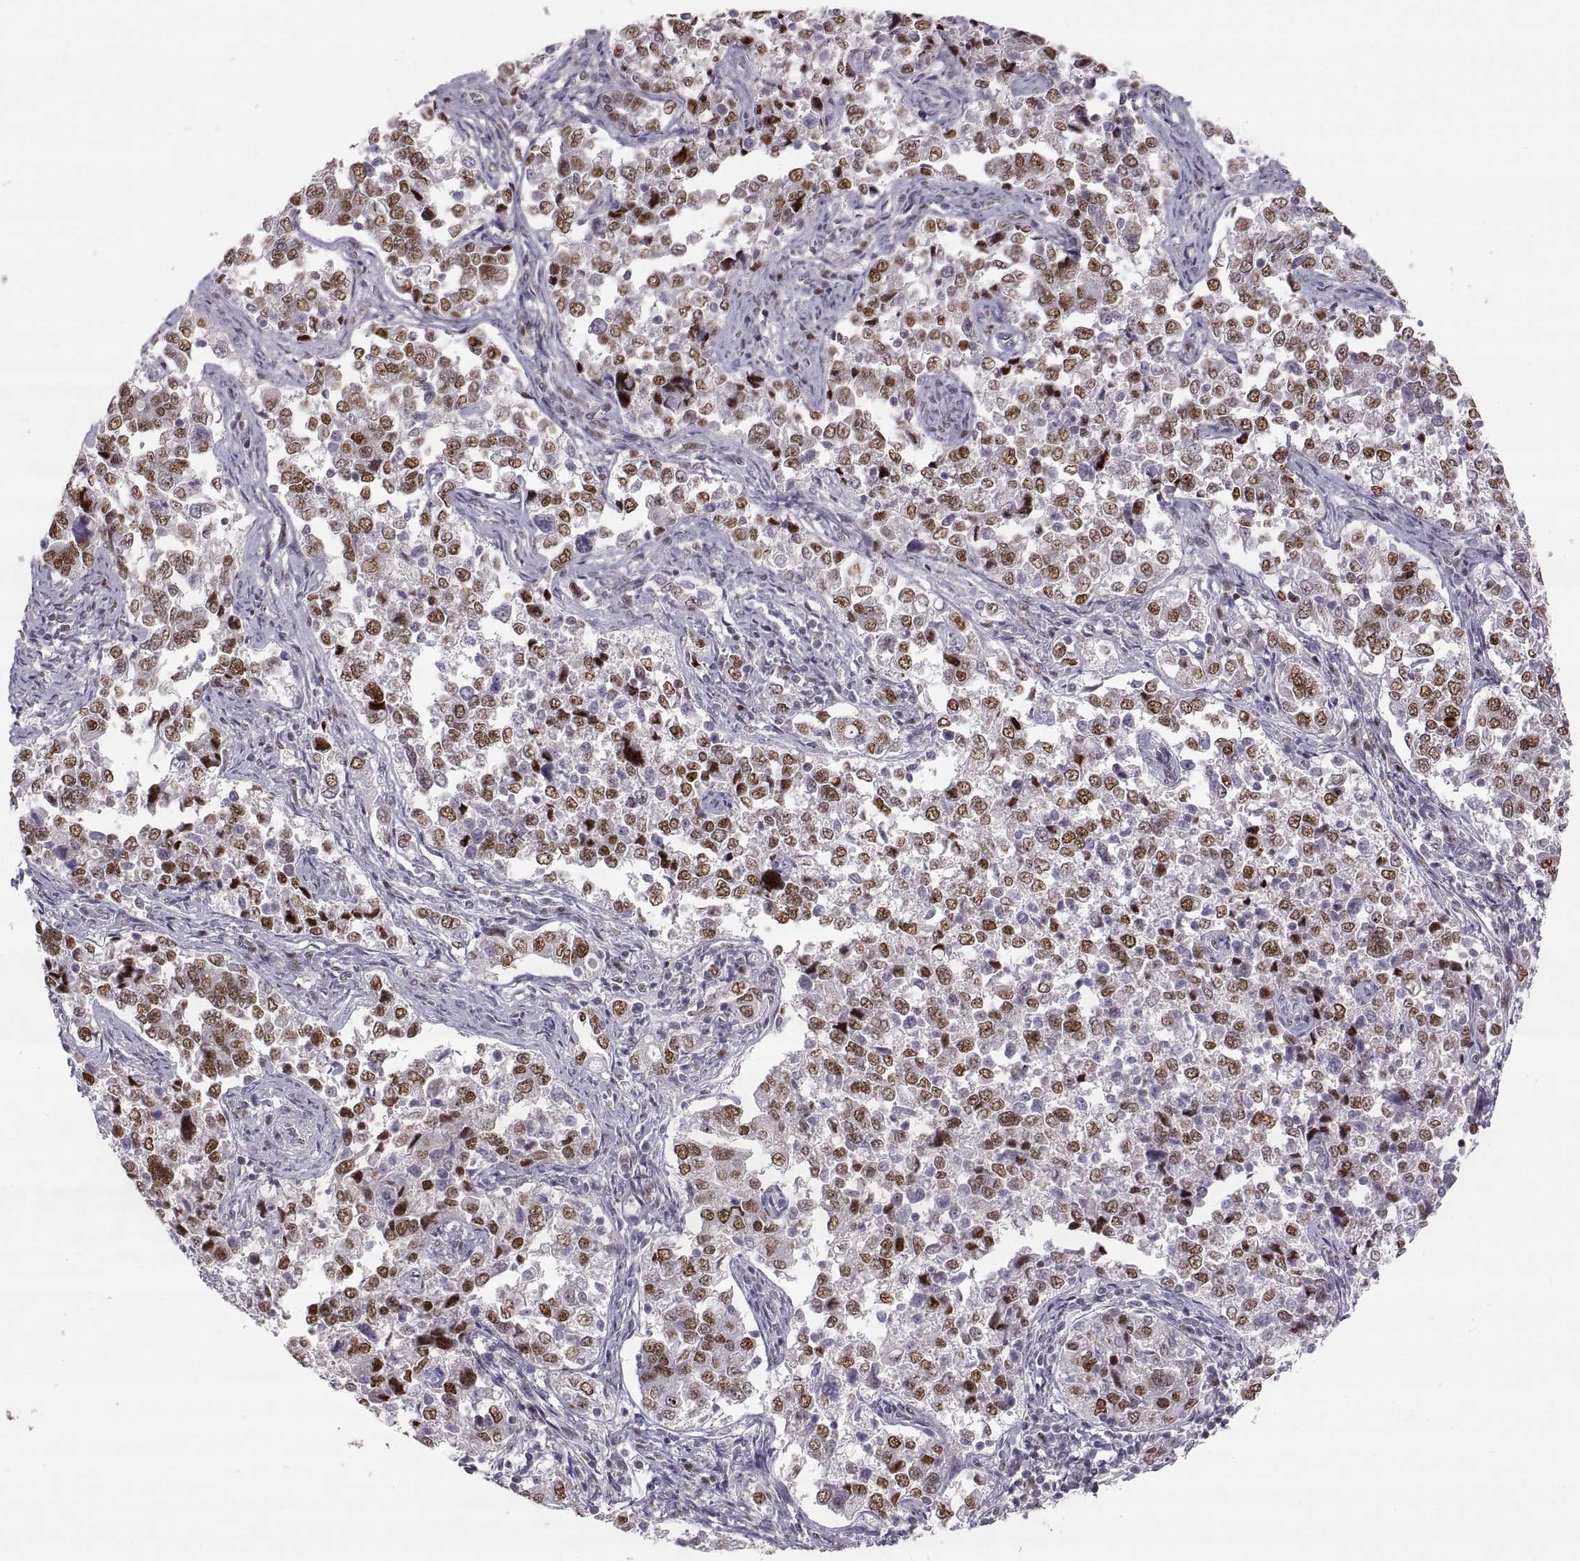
{"staining": {"intensity": "strong", "quantity": ">75%", "location": "nuclear"}, "tissue": "endometrial cancer", "cell_type": "Tumor cells", "image_type": "cancer", "snomed": [{"axis": "morphology", "description": "Adenocarcinoma, NOS"}, {"axis": "topography", "description": "Endometrium"}], "caption": "Immunohistochemical staining of human endometrial adenocarcinoma shows strong nuclear protein staining in about >75% of tumor cells. (IHC, brightfield microscopy, high magnification).", "gene": "SNAI1", "patient": {"sex": "female", "age": 43}}